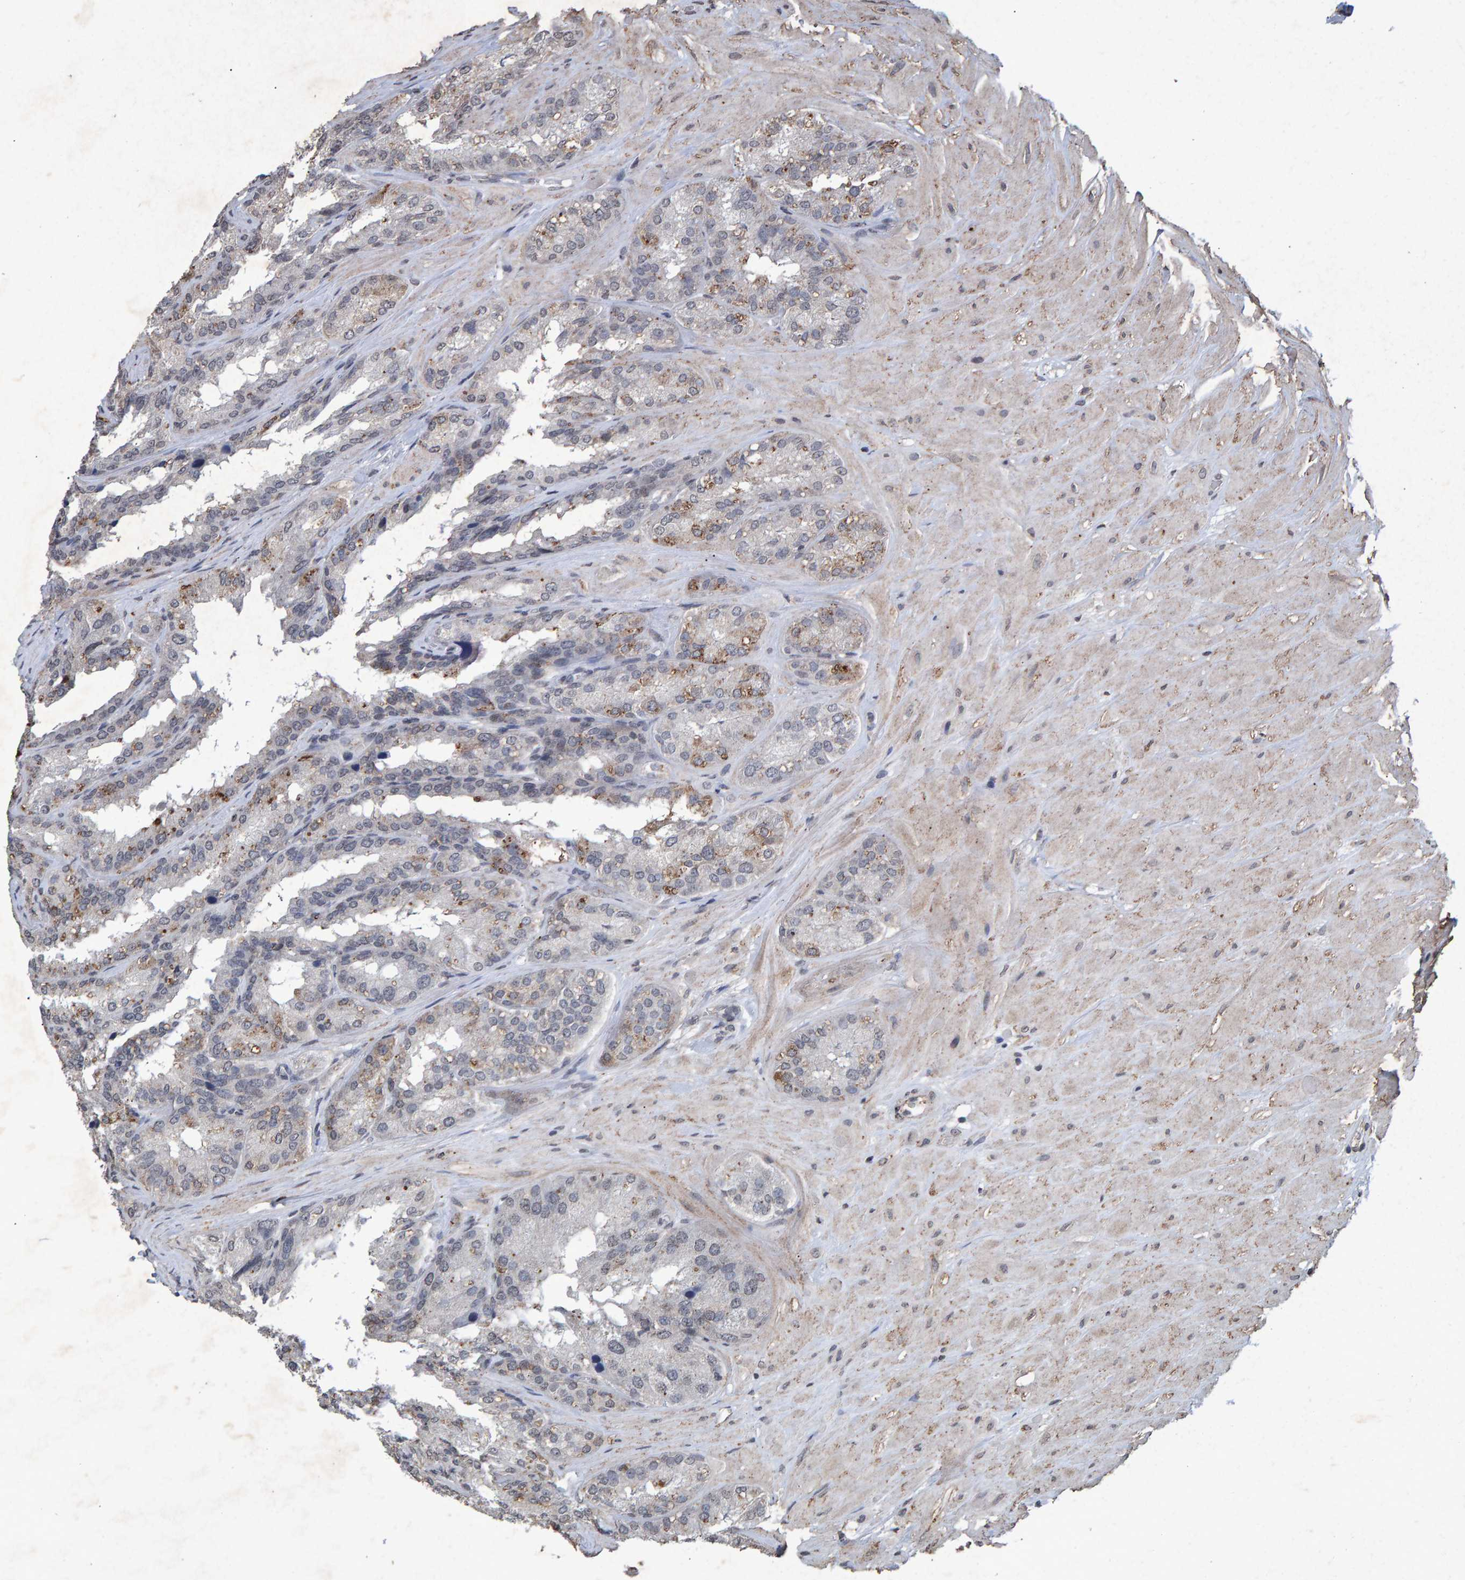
{"staining": {"intensity": "weak", "quantity": "<25%", "location": "cytoplasmic/membranous"}, "tissue": "seminal vesicle", "cell_type": "Glandular cells", "image_type": "normal", "snomed": [{"axis": "morphology", "description": "Normal tissue, NOS"}, {"axis": "topography", "description": "Prostate"}, {"axis": "topography", "description": "Seminal veicle"}], "caption": "The IHC micrograph has no significant positivity in glandular cells of seminal vesicle.", "gene": "GALC", "patient": {"sex": "male", "age": 51}}